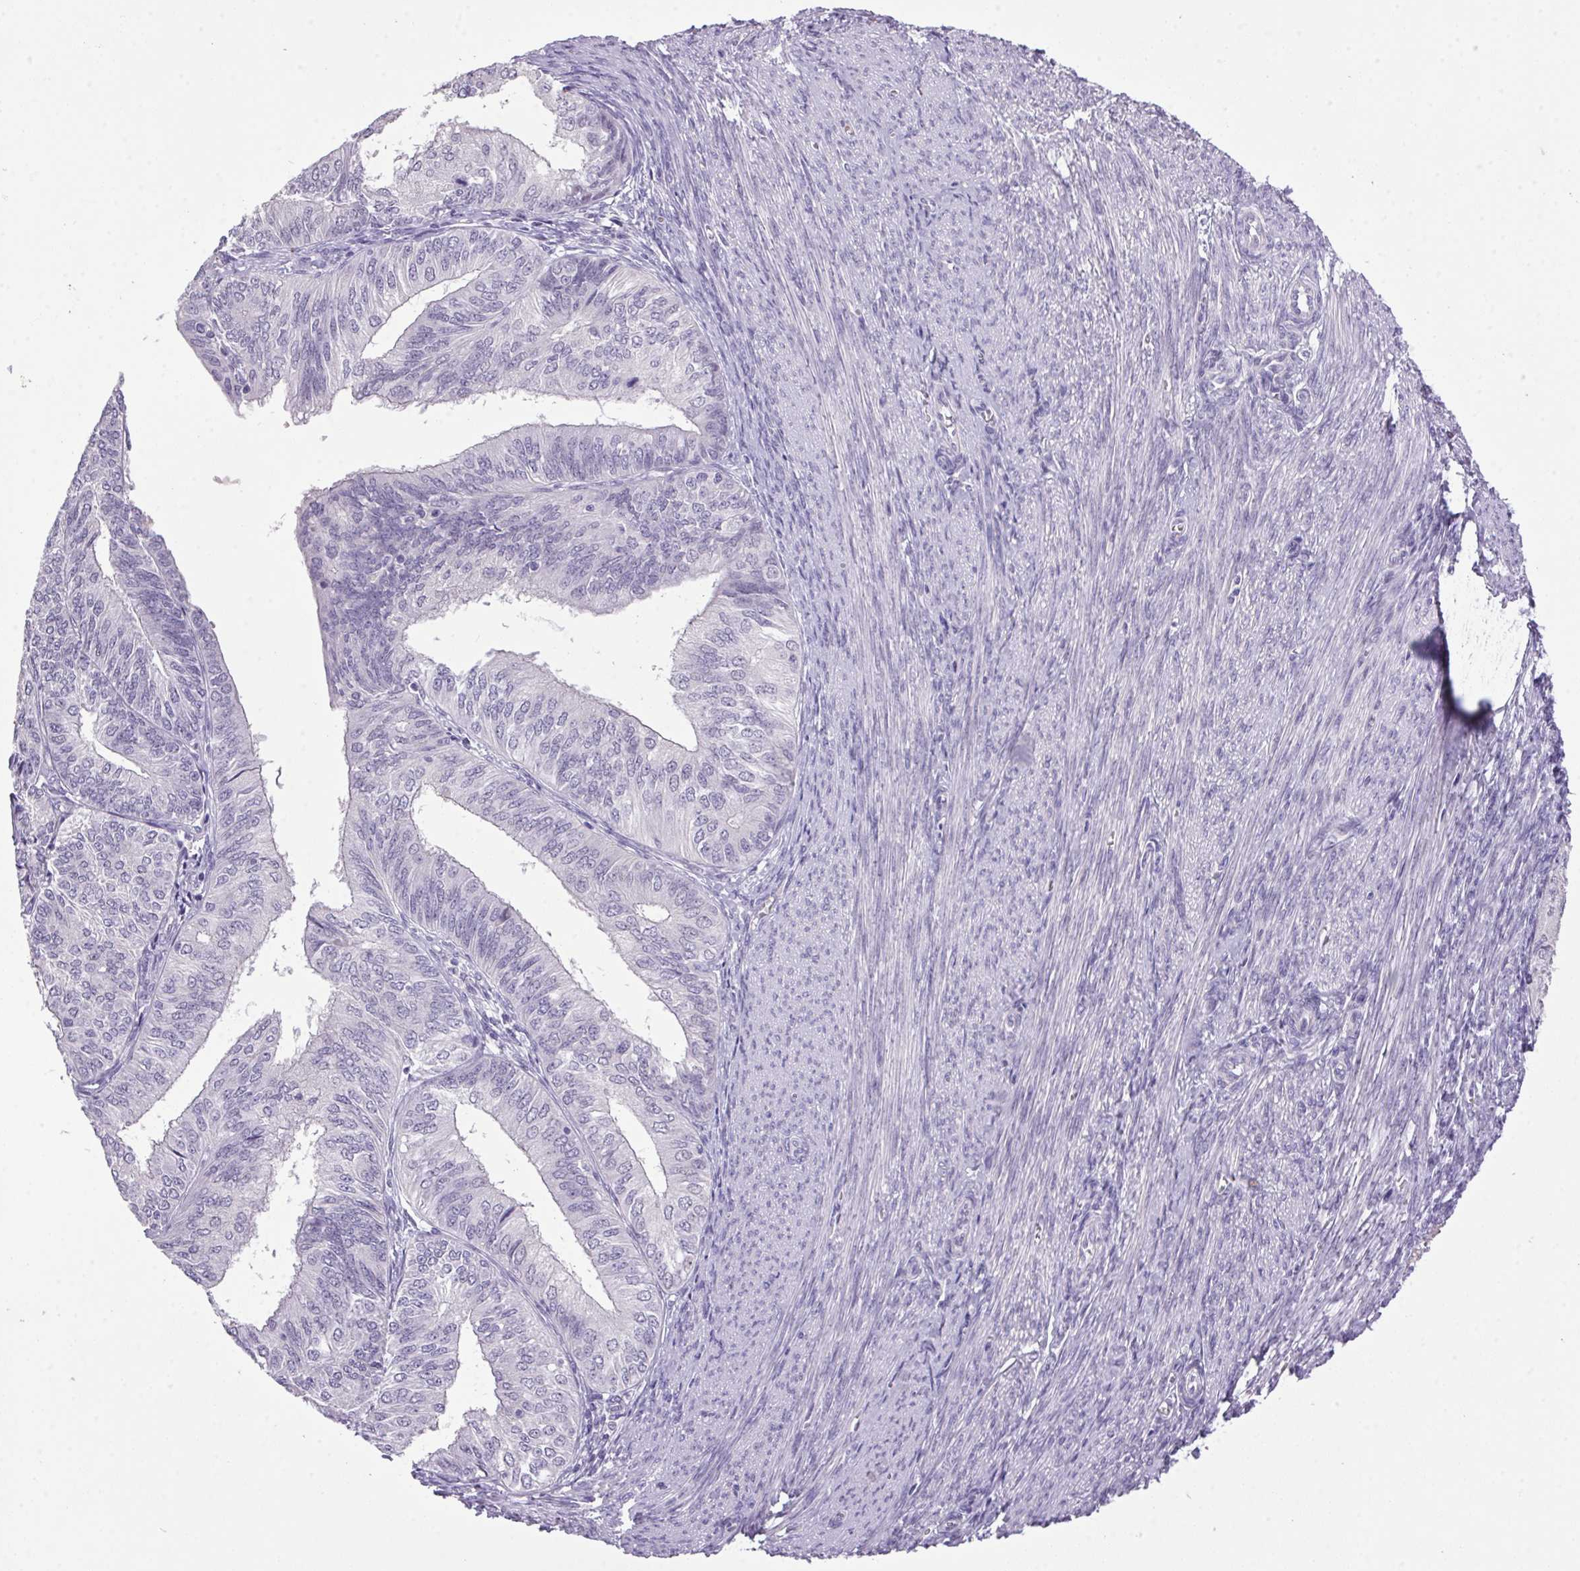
{"staining": {"intensity": "negative", "quantity": "none", "location": "none"}, "tissue": "endometrial cancer", "cell_type": "Tumor cells", "image_type": "cancer", "snomed": [{"axis": "morphology", "description": "Adenocarcinoma, NOS"}, {"axis": "topography", "description": "Endometrium"}], "caption": "DAB immunohistochemical staining of human endometrial adenocarcinoma shows no significant staining in tumor cells.", "gene": "TRDN", "patient": {"sex": "female", "age": 58}}